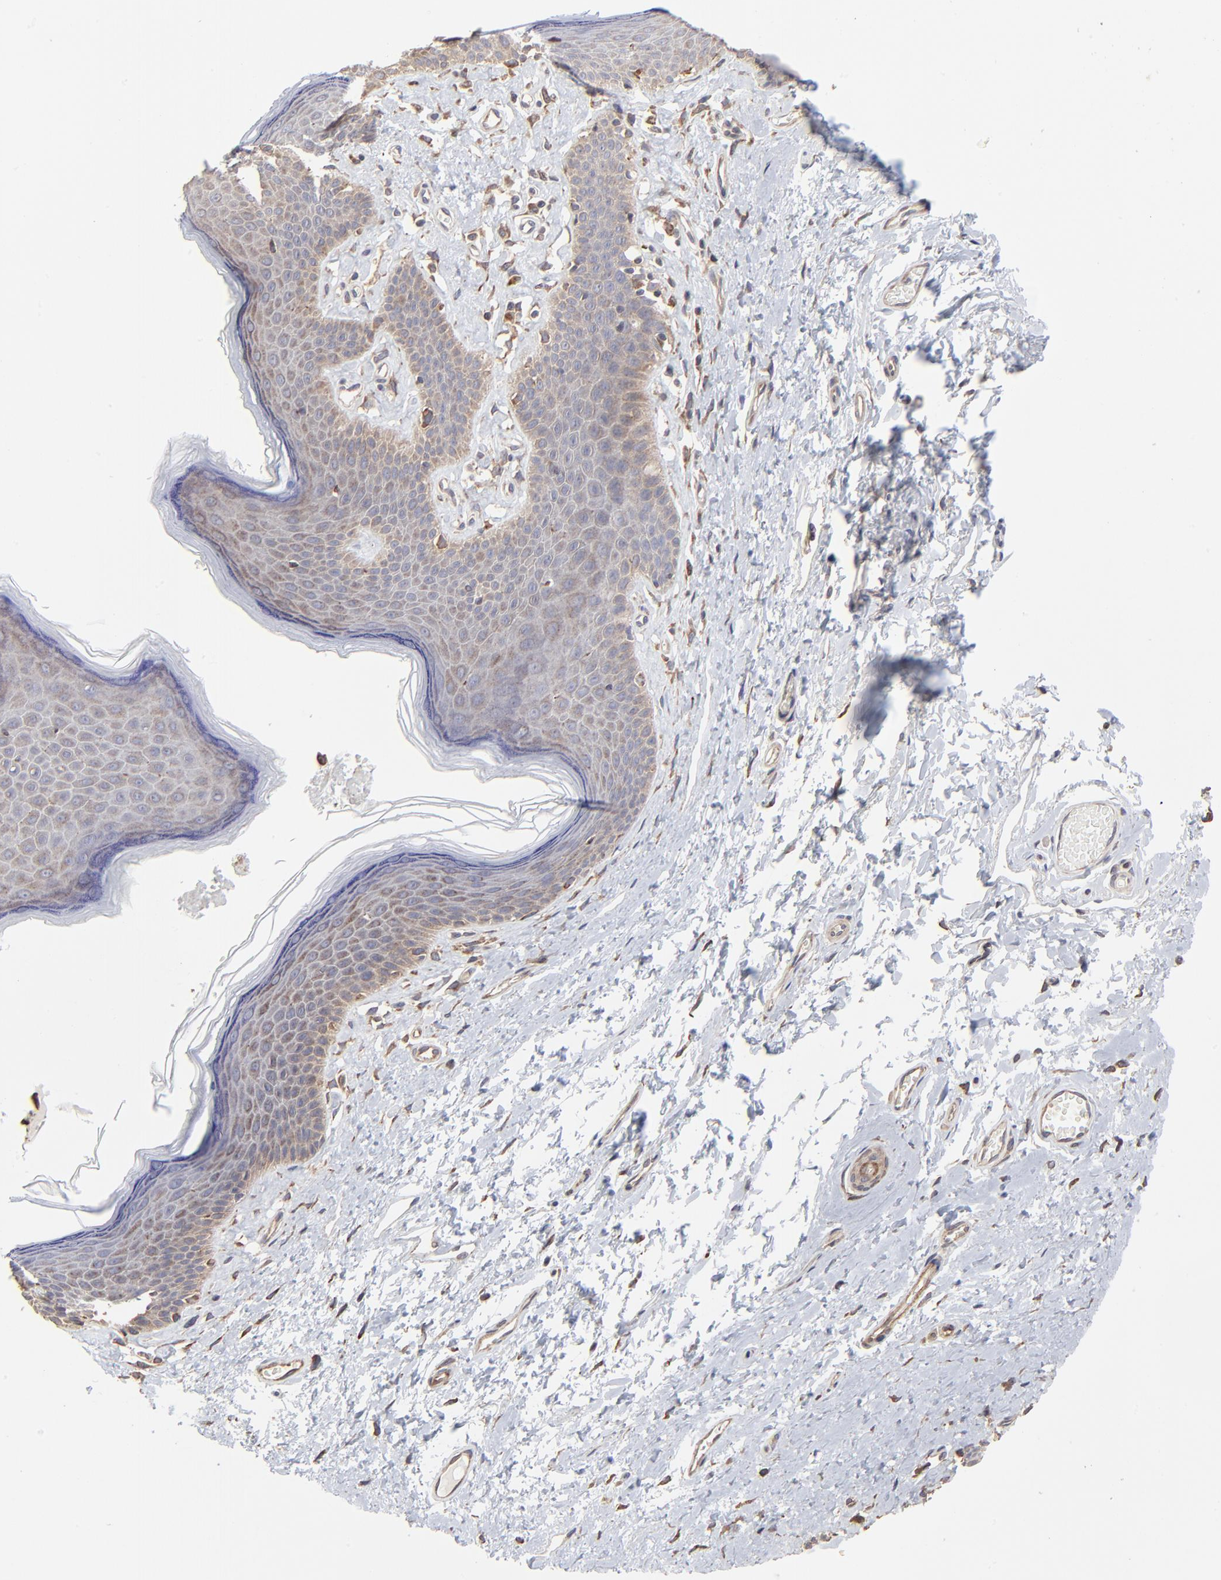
{"staining": {"intensity": "weak", "quantity": "25%-75%", "location": "cytoplasmic/membranous"}, "tissue": "skin", "cell_type": "Epidermal cells", "image_type": "normal", "snomed": [{"axis": "morphology", "description": "Normal tissue, NOS"}, {"axis": "morphology", "description": "Inflammation, NOS"}, {"axis": "topography", "description": "Vulva"}], "caption": "Immunohistochemistry photomicrograph of normal human skin stained for a protein (brown), which reveals low levels of weak cytoplasmic/membranous expression in approximately 25%-75% of epidermal cells.", "gene": "ELP2", "patient": {"sex": "female", "age": 84}}